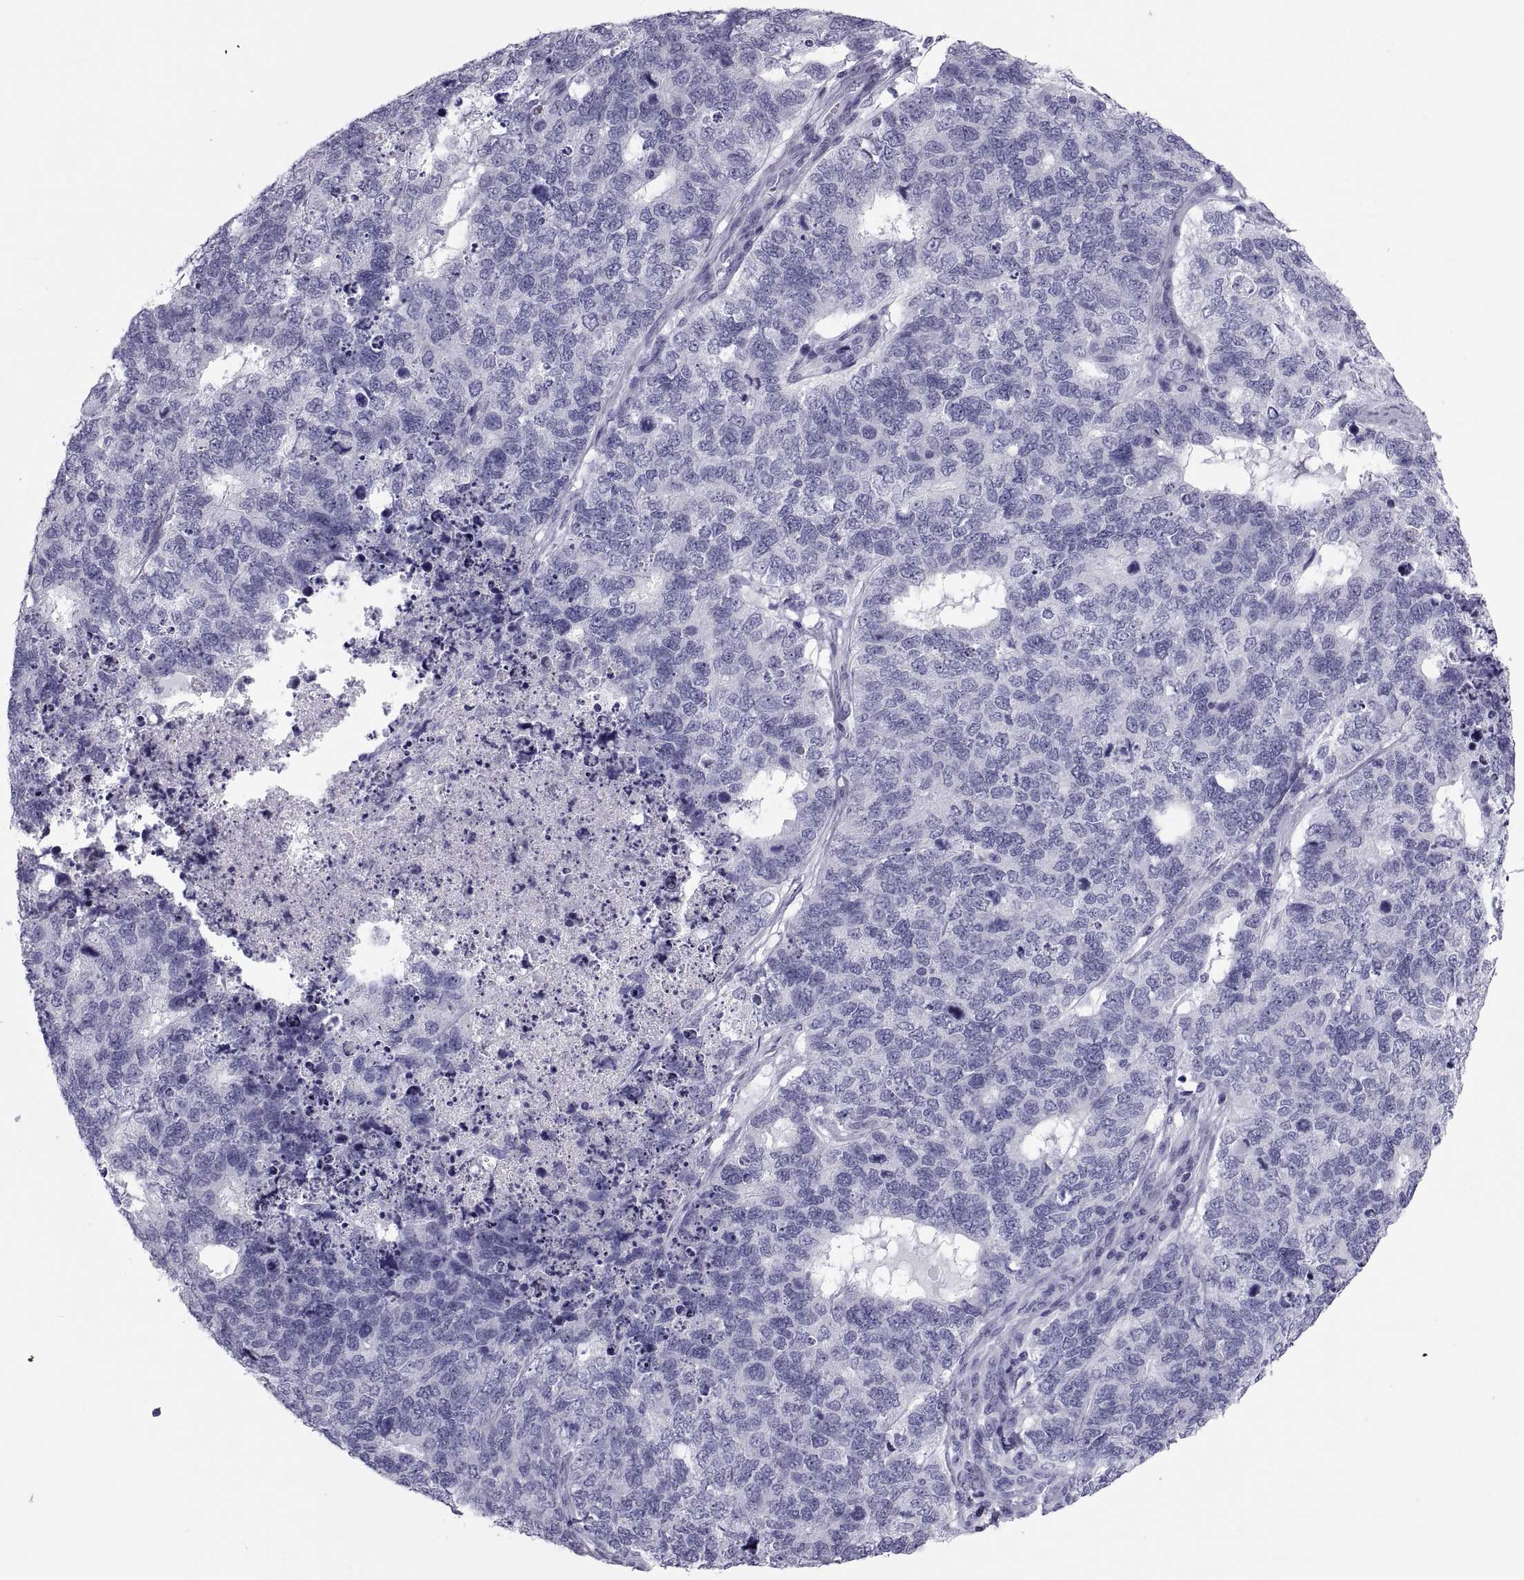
{"staining": {"intensity": "negative", "quantity": "none", "location": "none"}, "tissue": "cervical cancer", "cell_type": "Tumor cells", "image_type": "cancer", "snomed": [{"axis": "morphology", "description": "Squamous cell carcinoma, NOS"}, {"axis": "topography", "description": "Cervix"}], "caption": "IHC photomicrograph of neoplastic tissue: squamous cell carcinoma (cervical) stained with DAB exhibits no significant protein staining in tumor cells.", "gene": "DEFB129", "patient": {"sex": "female", "age": 63}}